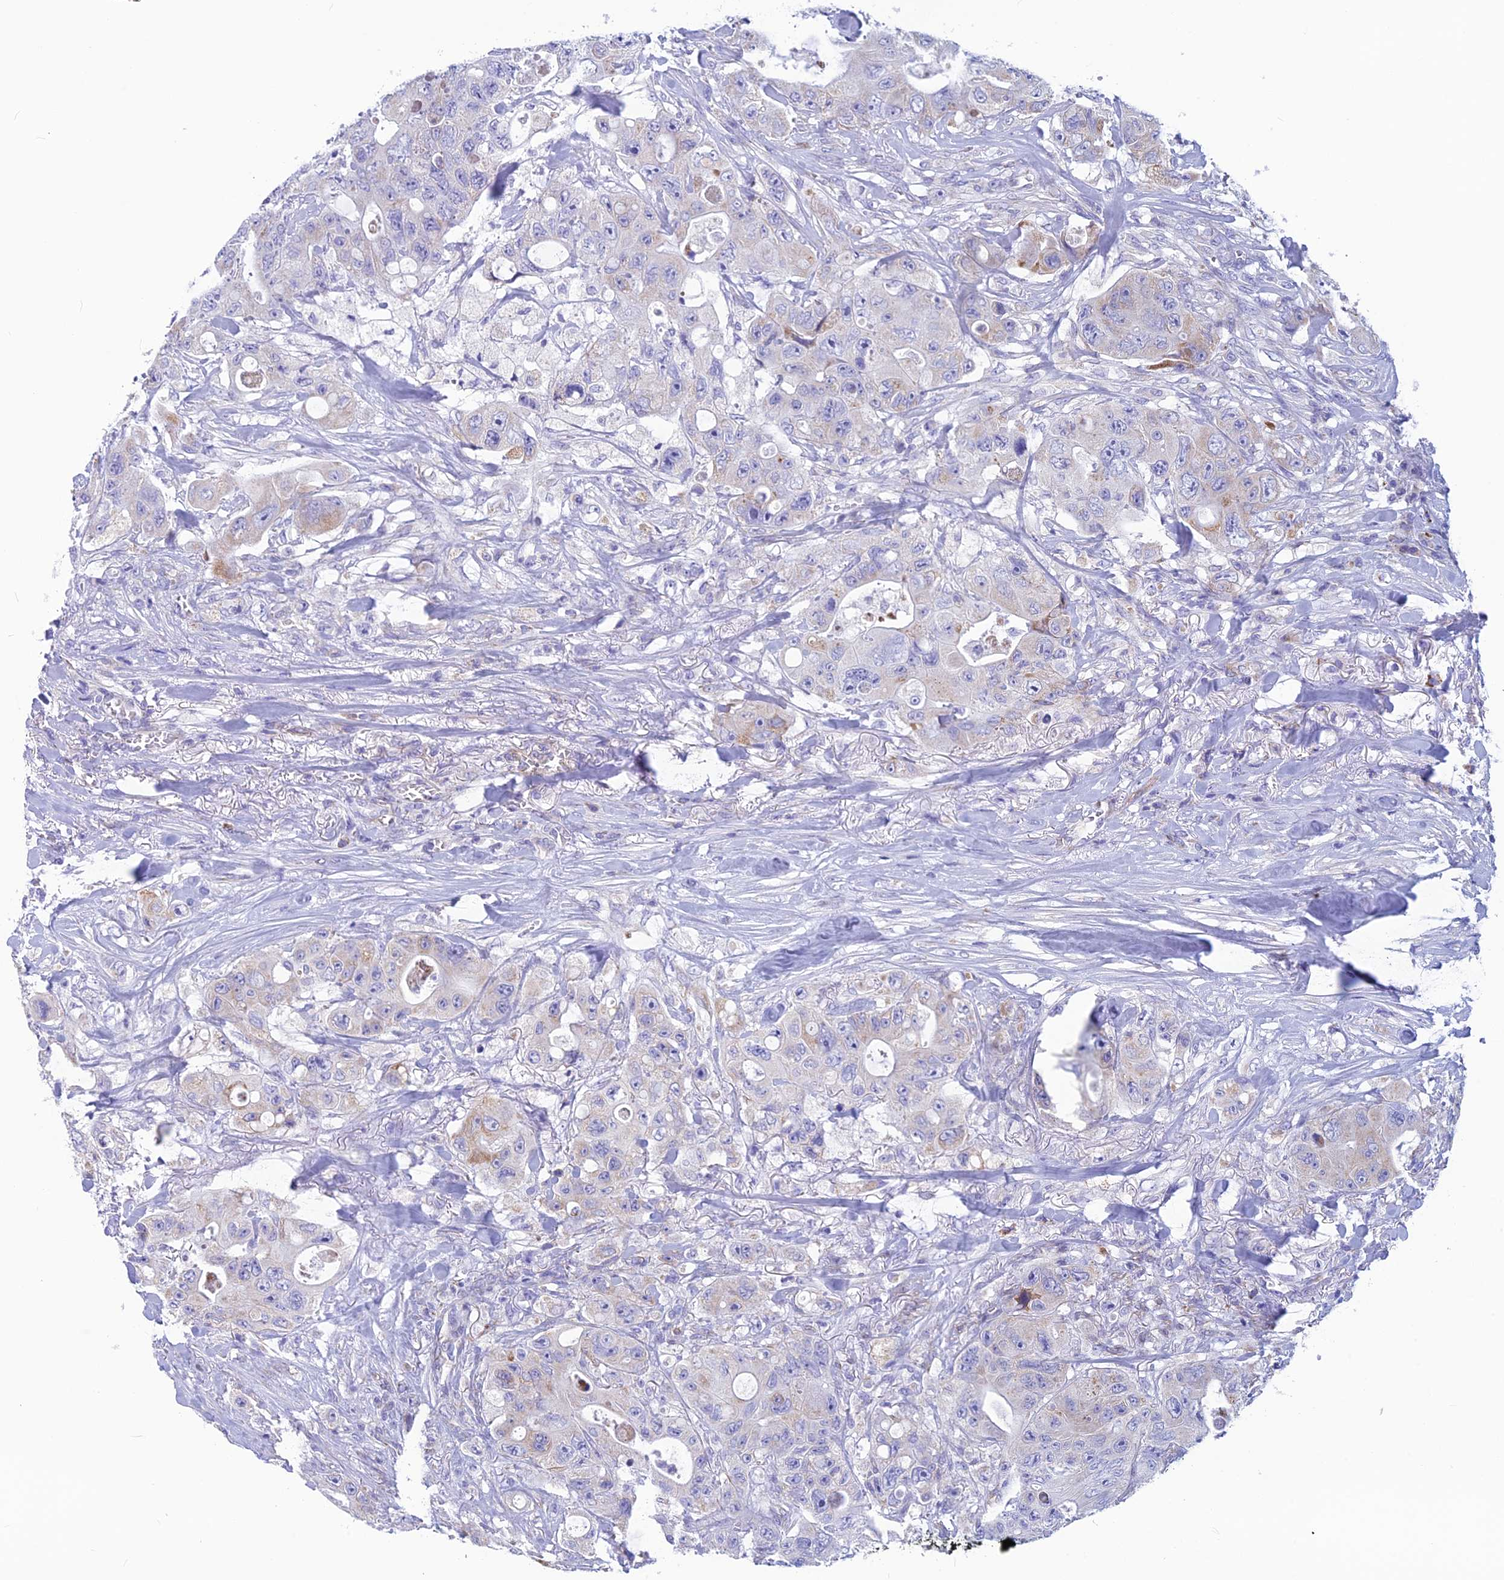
{"staining": {"intensity": "moderate", "quantity": "<25%", "location": "cytoplasmic/membranous"}, "tissue": "colorectal cancer", "cell_type": "Tumor cells", "image_type": "cancer", "snomed": [{"axis": "morphology", "description": "Adenocarcinoma, NOS"}, {"axis": "topography", "description": "Colon"}], "caption": "Immunohistochemical staining of adenocarcinoma (colorectal) displays low levels of moderate cytoplasmic/membranous protein expression in approximately <25% of tumor cells.", "gene": "POMGNT1", "patient": {"sex": "female", "age": 46}}